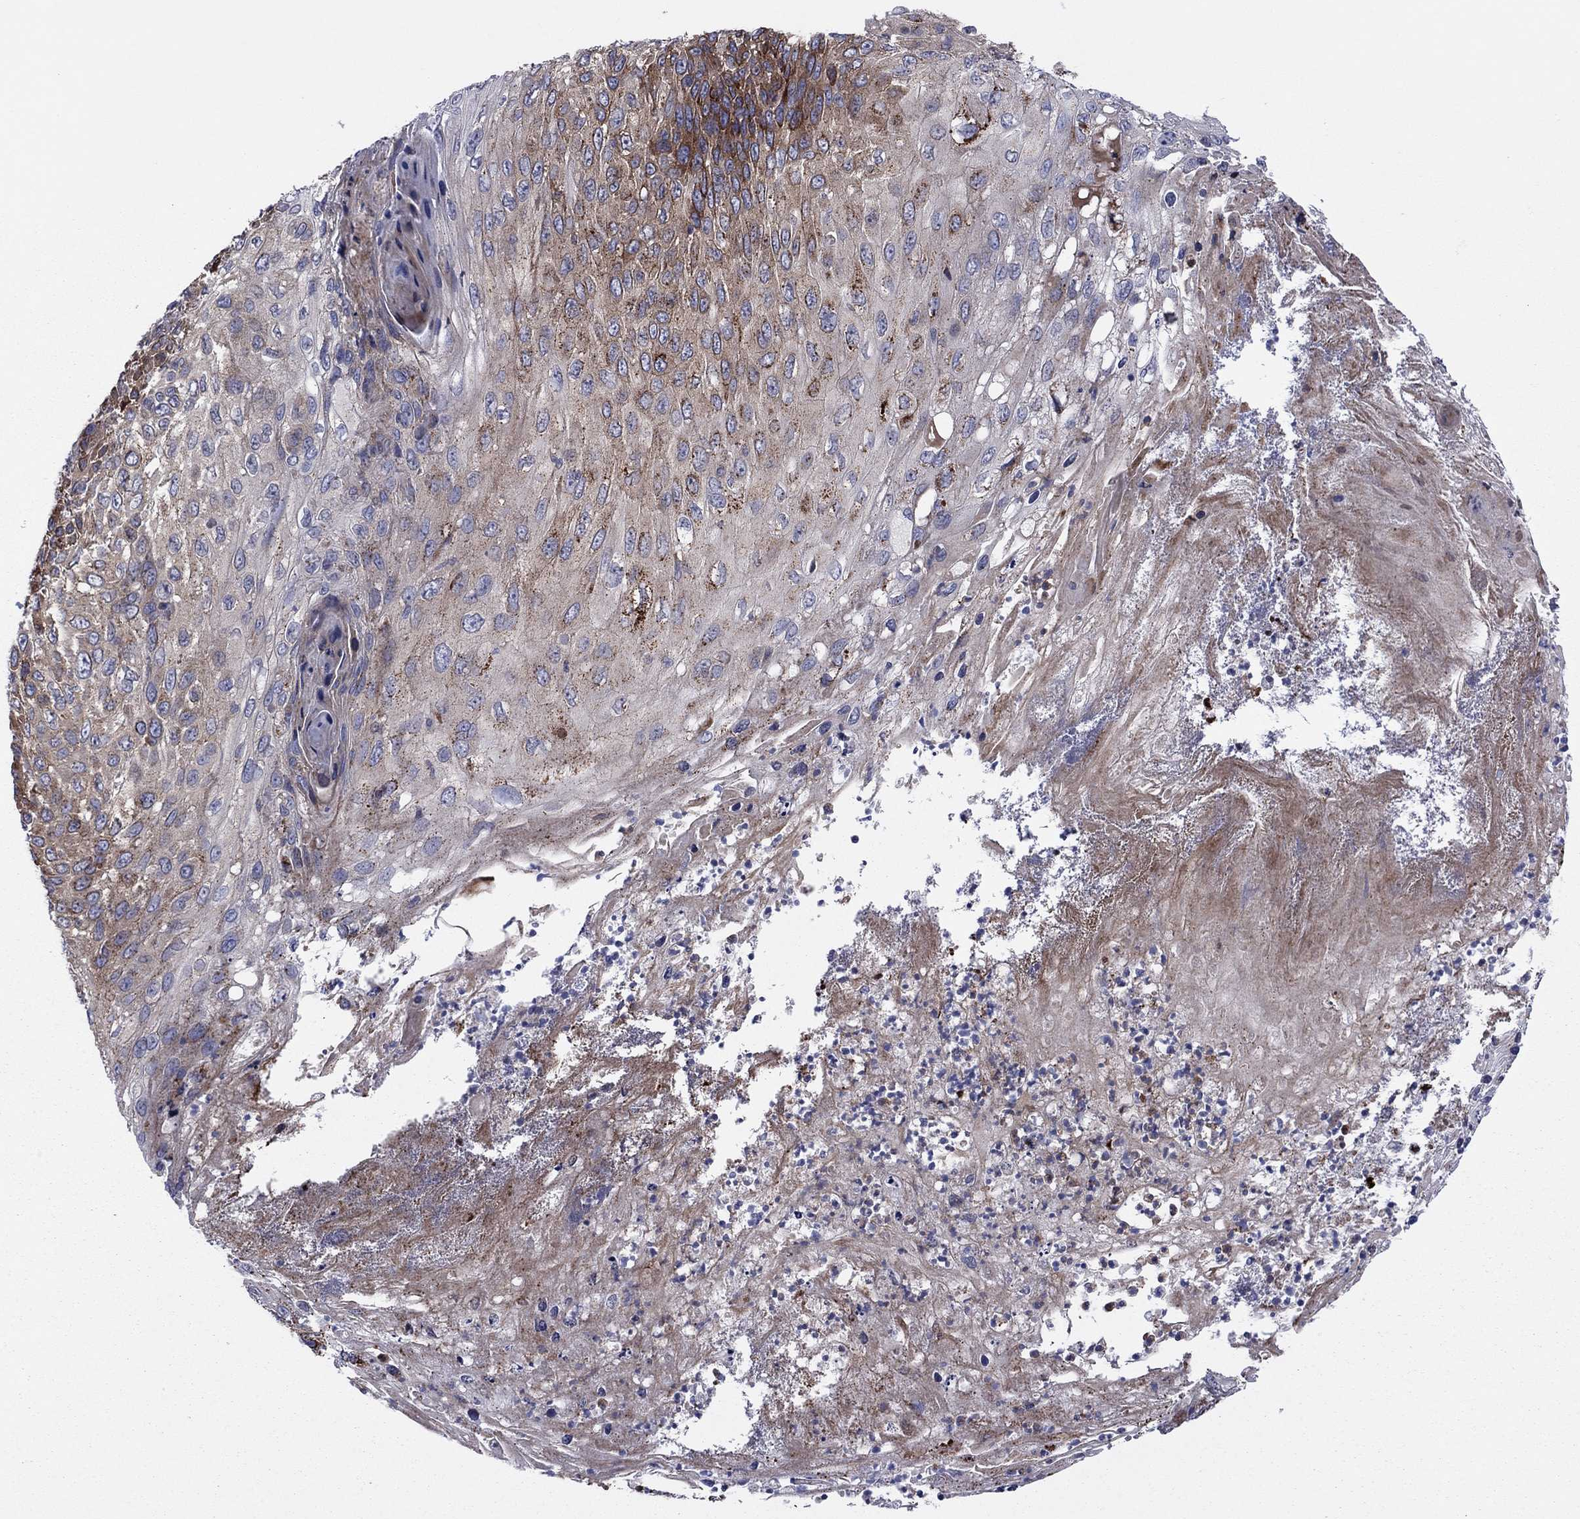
{"staining": {"intensity": "moderate", "quantity": "<25%", "location": "cytoplasmic/membranous"}, "tissue": "skin cancer", "cell_type": "Tumor cells", "image_type": "cancer", "snomed": [{"axis": "morphology", "description": "Squamous cell carcinoma, NOS"}, {"axis": "topography", "description": "Skin"}], "caption": "Tumor cells show low levels of moderate cytoplasmic/membranous expression in about <25% of cells in skin squamous cell carcinoma.", "gene": "GPR155", "patient": {"sex": "male", "age": 92}}